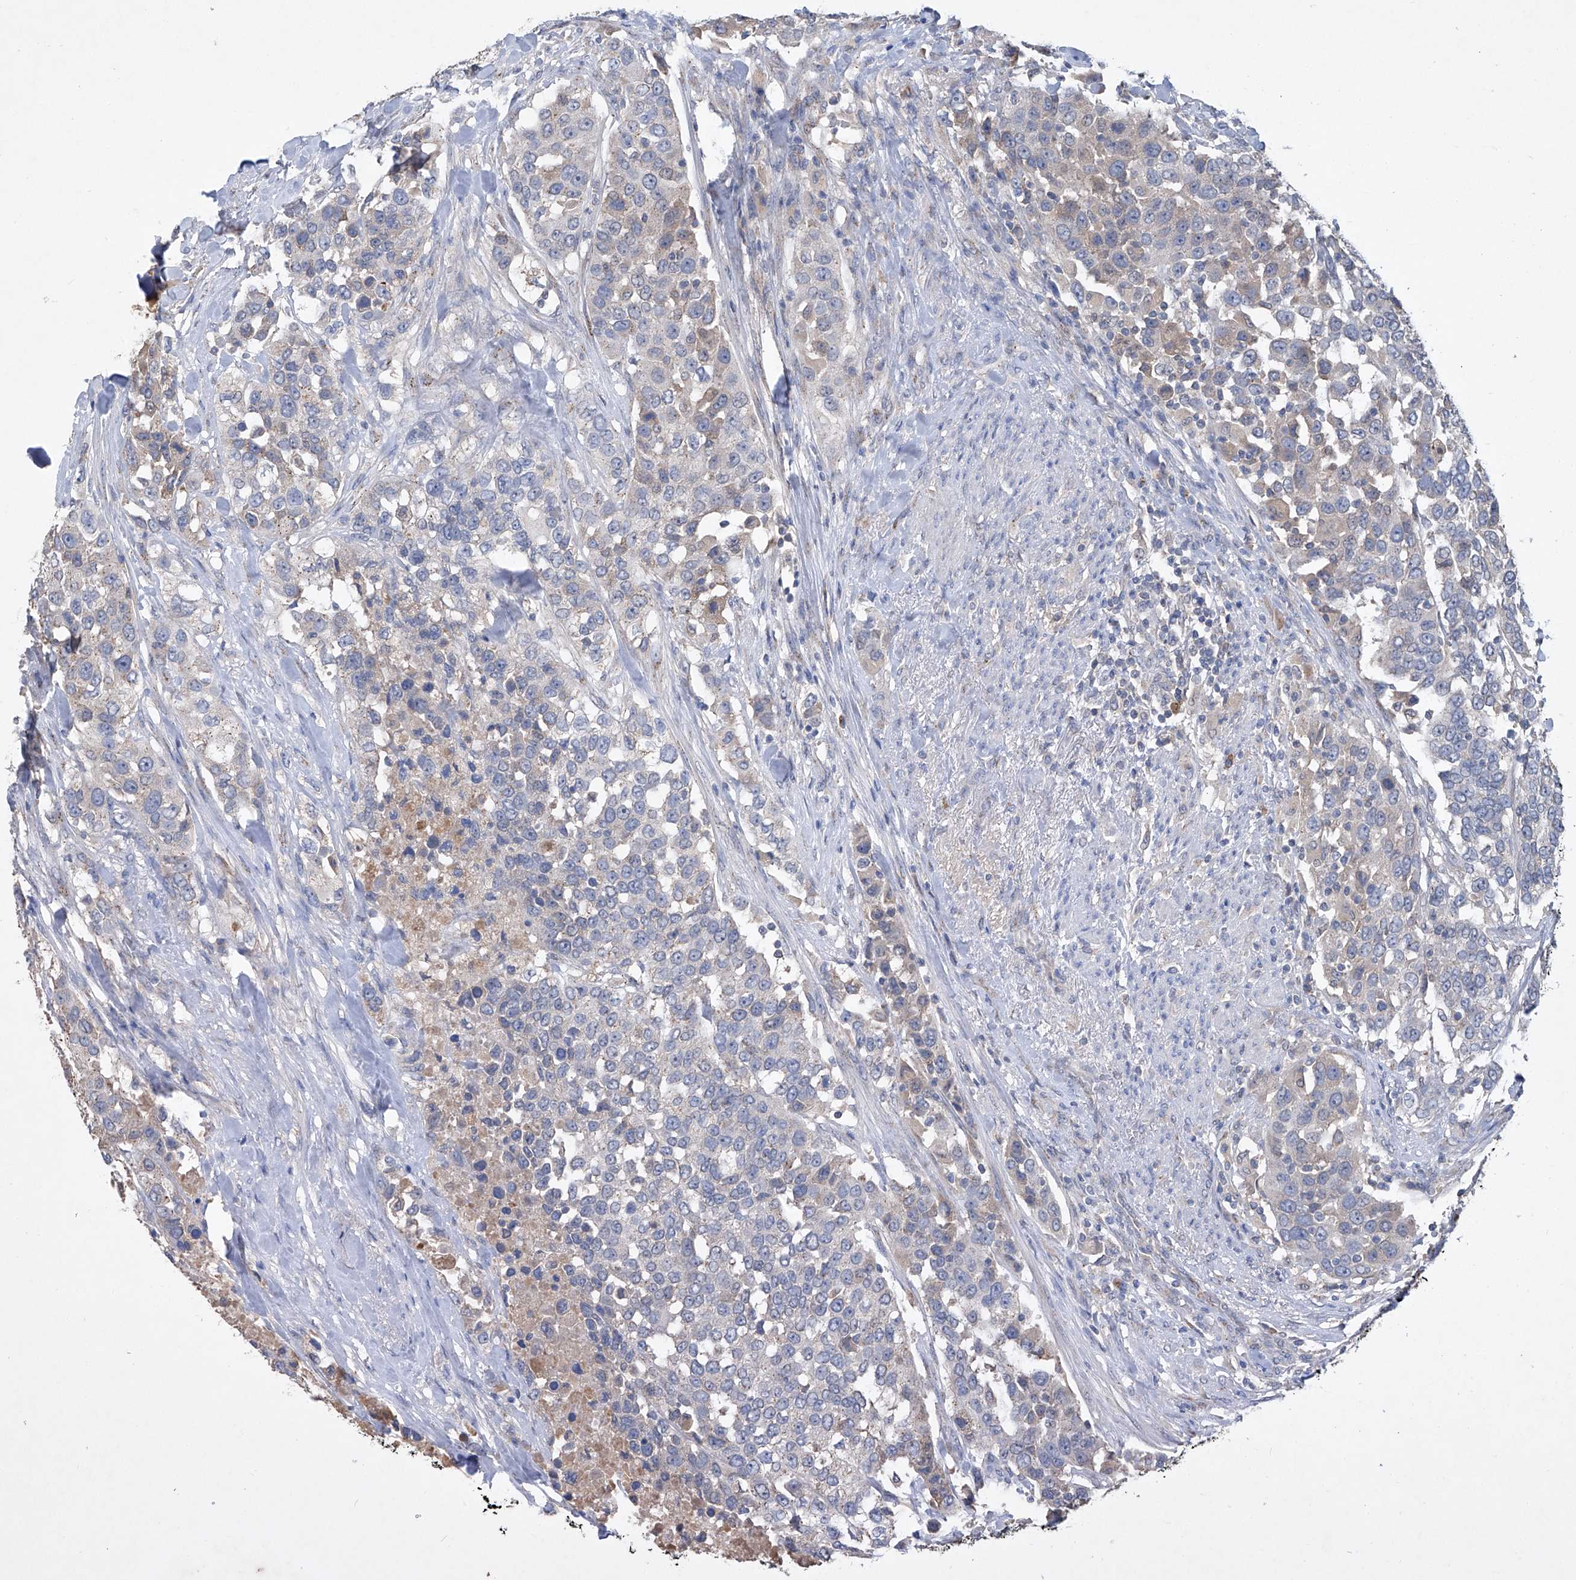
{"staining": {"intensity": "negative", "quantity": "none", "location": "none"}, "tissue": "urothelial cancer", "cell_type": "Tumor cells", "image_type": "cancer", "snomed": [{"axis": "morphology", "description": "Urothelial carcinoma, High grade"}, {"axis": "topography", "description": "Urinary bladder"}], "caption": "This is an immunohistochemistry (IHC) photomicrograph of human high-grade urothelial carcinoma. There is no staining in tumor cells.", "gene": "PCSK5", "patient": {"sex": "female", "age": 80}}